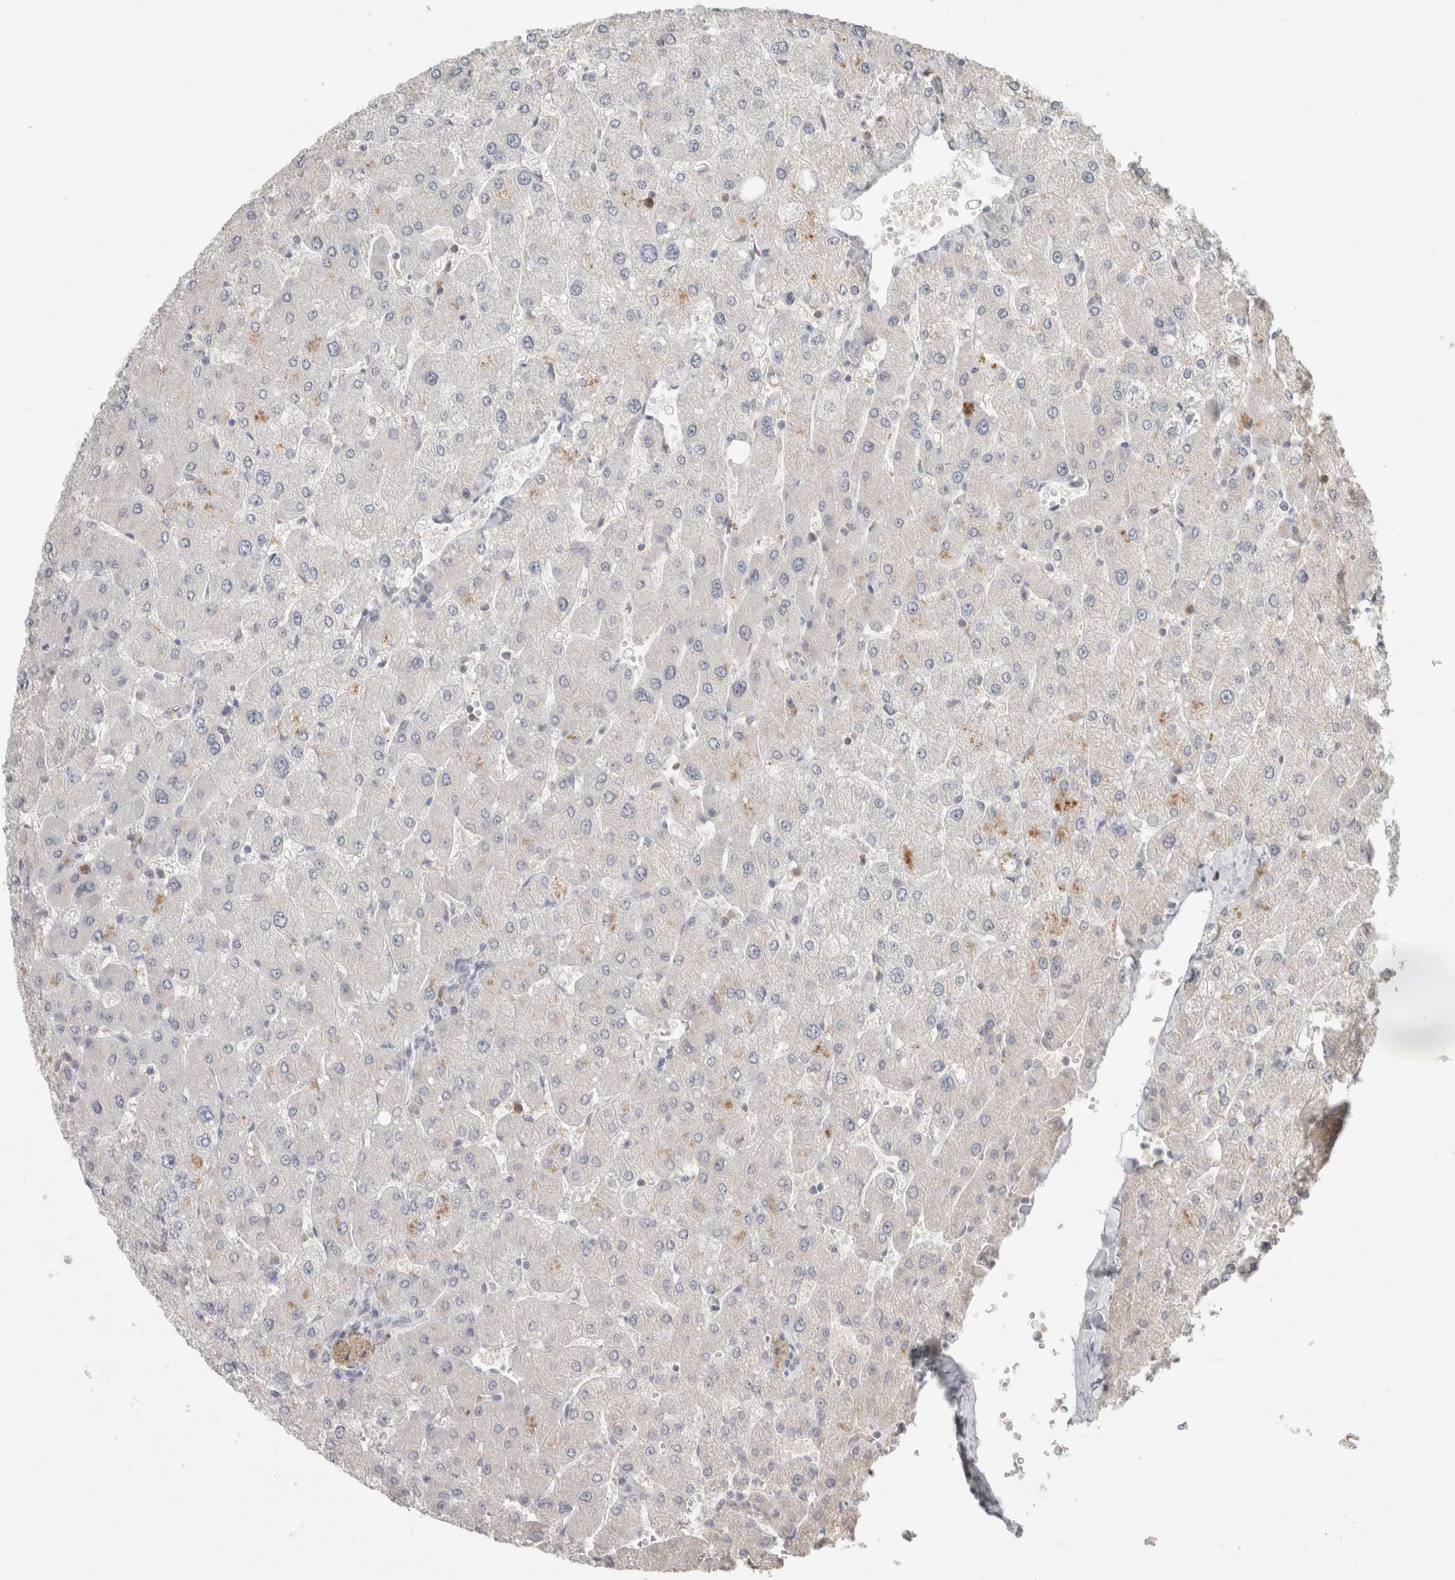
{"staining": {"intensity": "negative", "quantity": "none", "location": "none"}, "tissue": "liver", "cell_type": "Cholangiocytes", "image_type": "normal", "snomed": [{"axis": "morphology", "description": "Normal tissue, NOS"}, {"axis": "topography", "description": "Liver"}], "caption": "This is a photomicrograph of IHC staining of benign liver, which shows no positivity in cholangiocytes.", "gene": "TRAT1", "patient": {"sex": "male", "age": 55}}